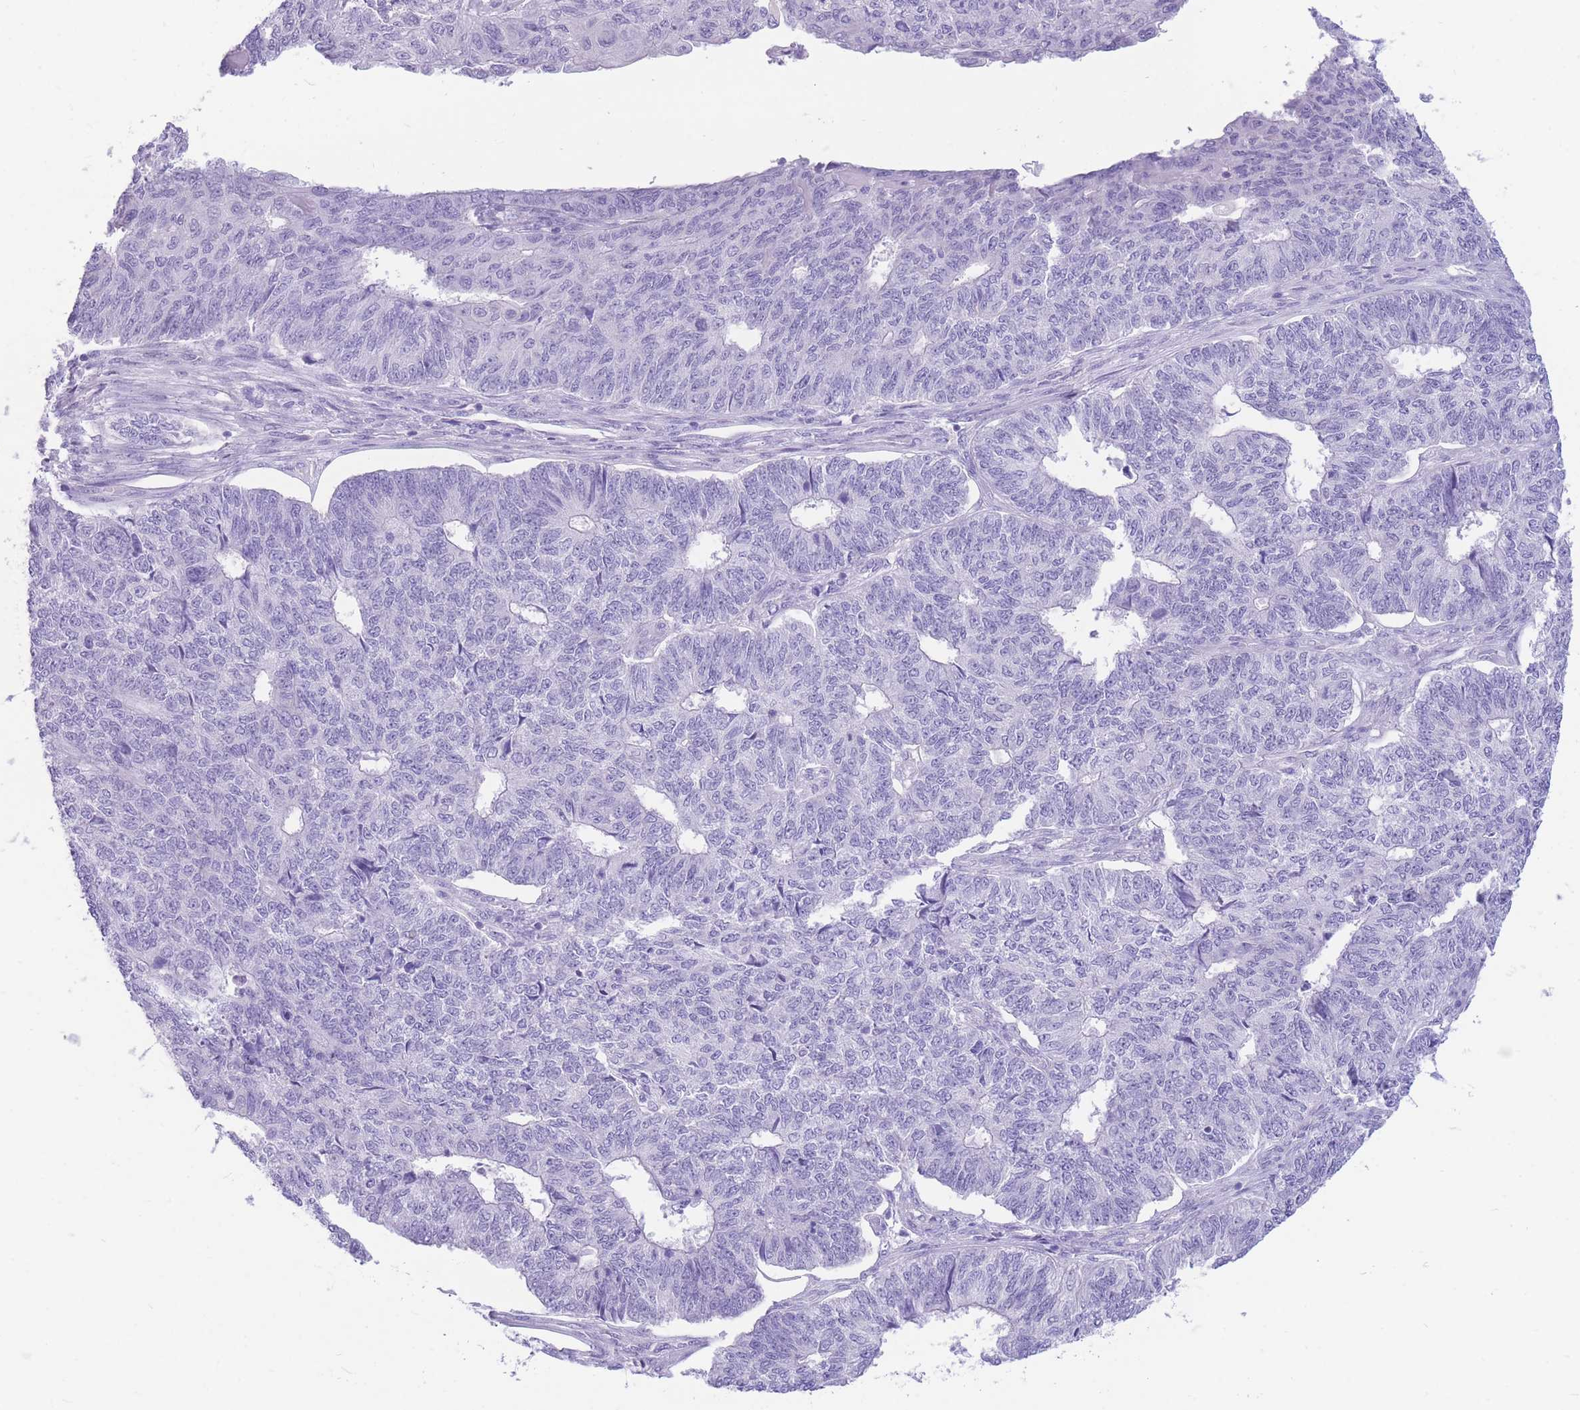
{"staining": {"intensity": "negative", "quantity": "none", "location": "none"}, "tissue": "endometrial cancer", "cell_type": "Tumor cells", "image_type": "cancer", "snomed": [{"axis": "morphology", "description": "Adenocarcinoma, NOS"}, {"axis": "topography", "description": "Endometrium"}], "caption": "This is an immunohistochemistry micrograph of adenocarcinoma (endometrial). There is no positivity in tumor cells.", "gene": "ZNF311", "patient": {"sex": "female", "age": 32}}